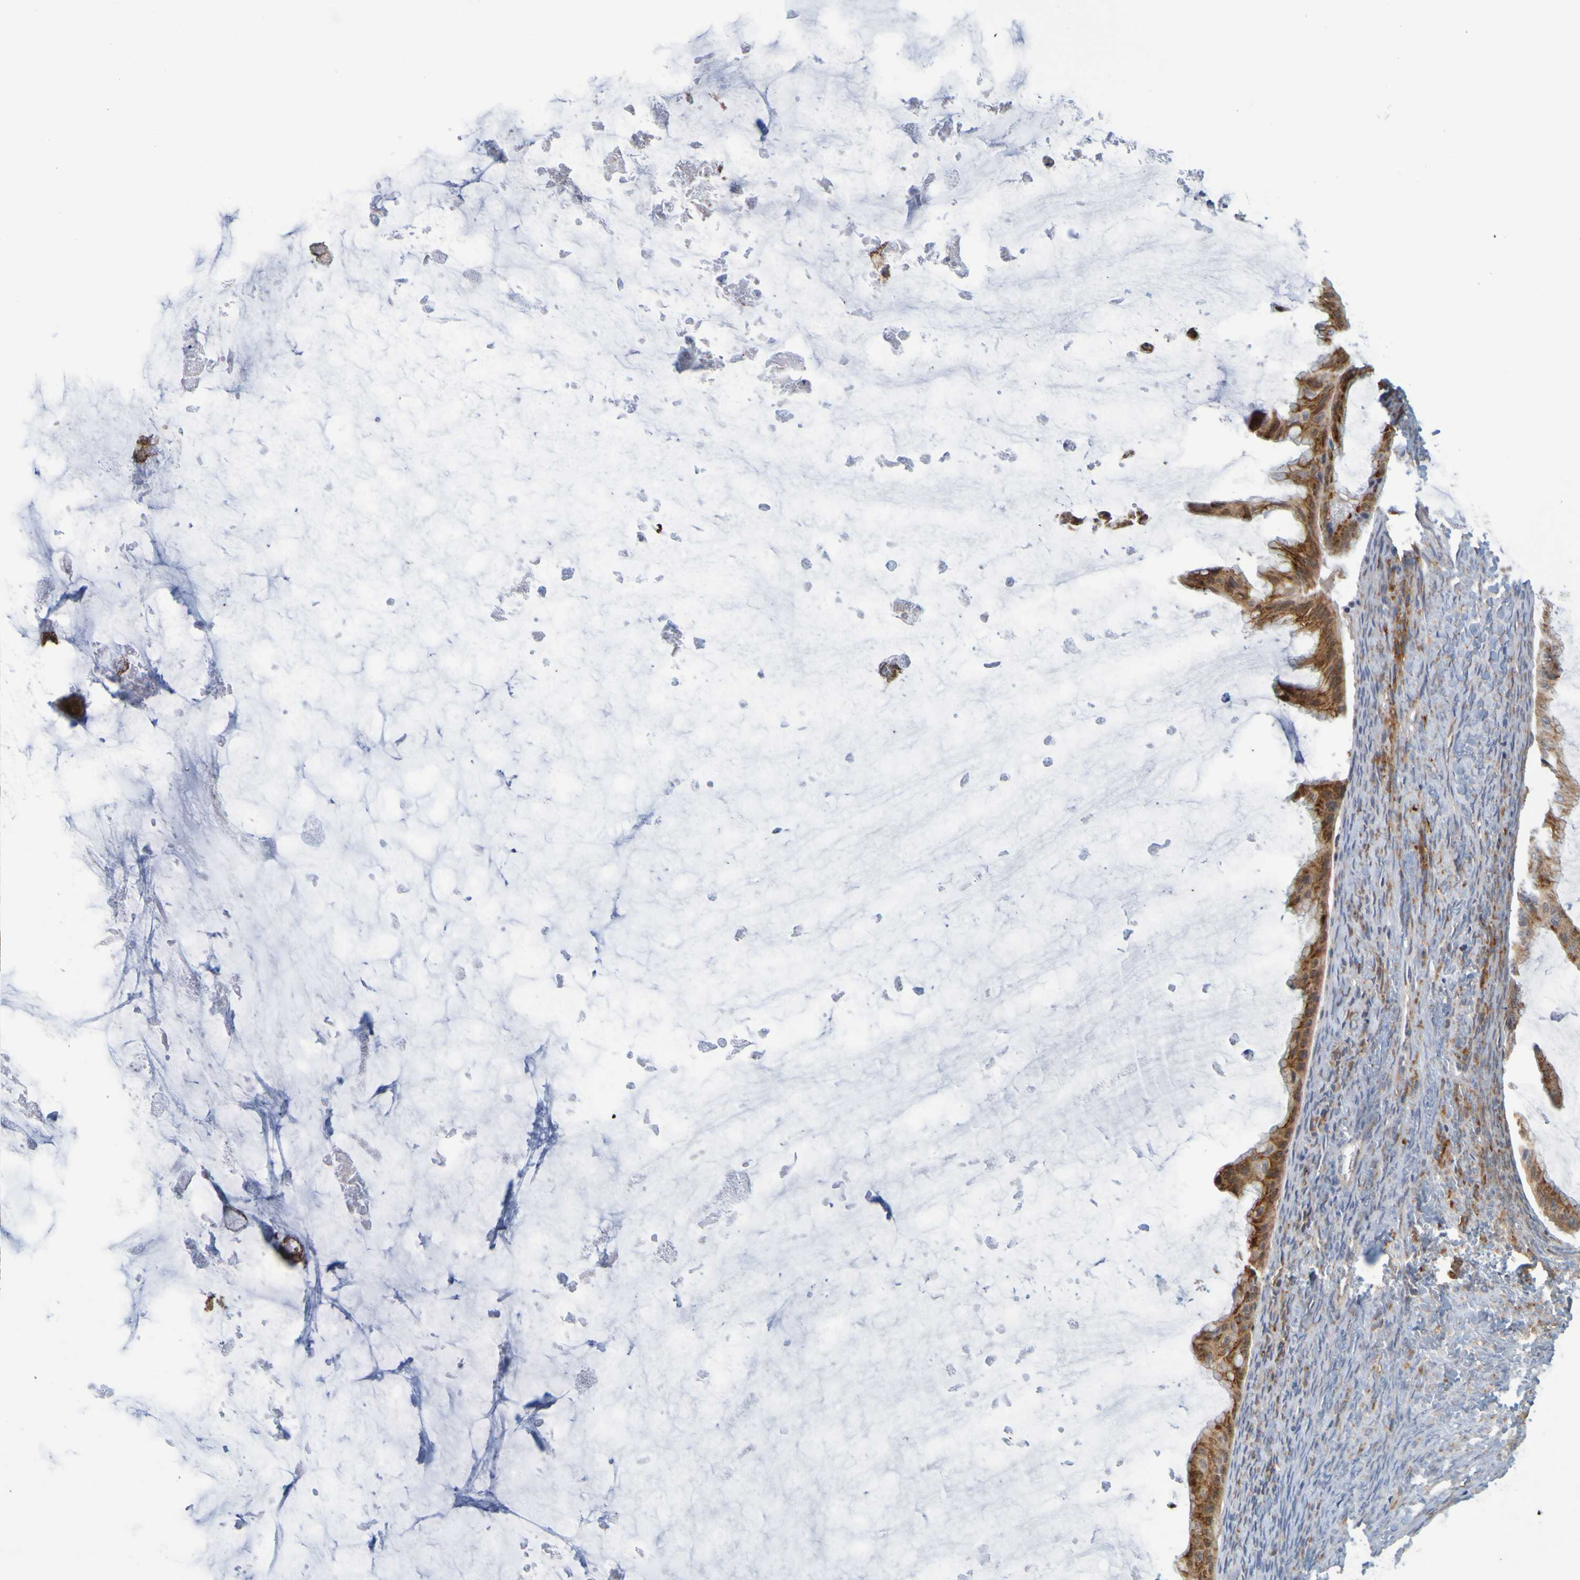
{"staining": {"intensity": "strong", "quantity": ">75%", "location": "cytoplasmic/membranous"}, "tissue": "ovarian cancer", "cell_type": "Tumor cells", "image_type": "cancer", "snomed": [{"axis": "morphology", "description": "Cystadenocarcinoma, mucinous, NOS"}, {"axis": "topography", "description": "Ovary"}], "caption": "IHC of ovarian cancer displays high levels of strong cytoplasmic/membranous staining in approximately >75% of tumor cells.", "gene": "SIL1", "patient": {"sex": "female", "age": 61}}